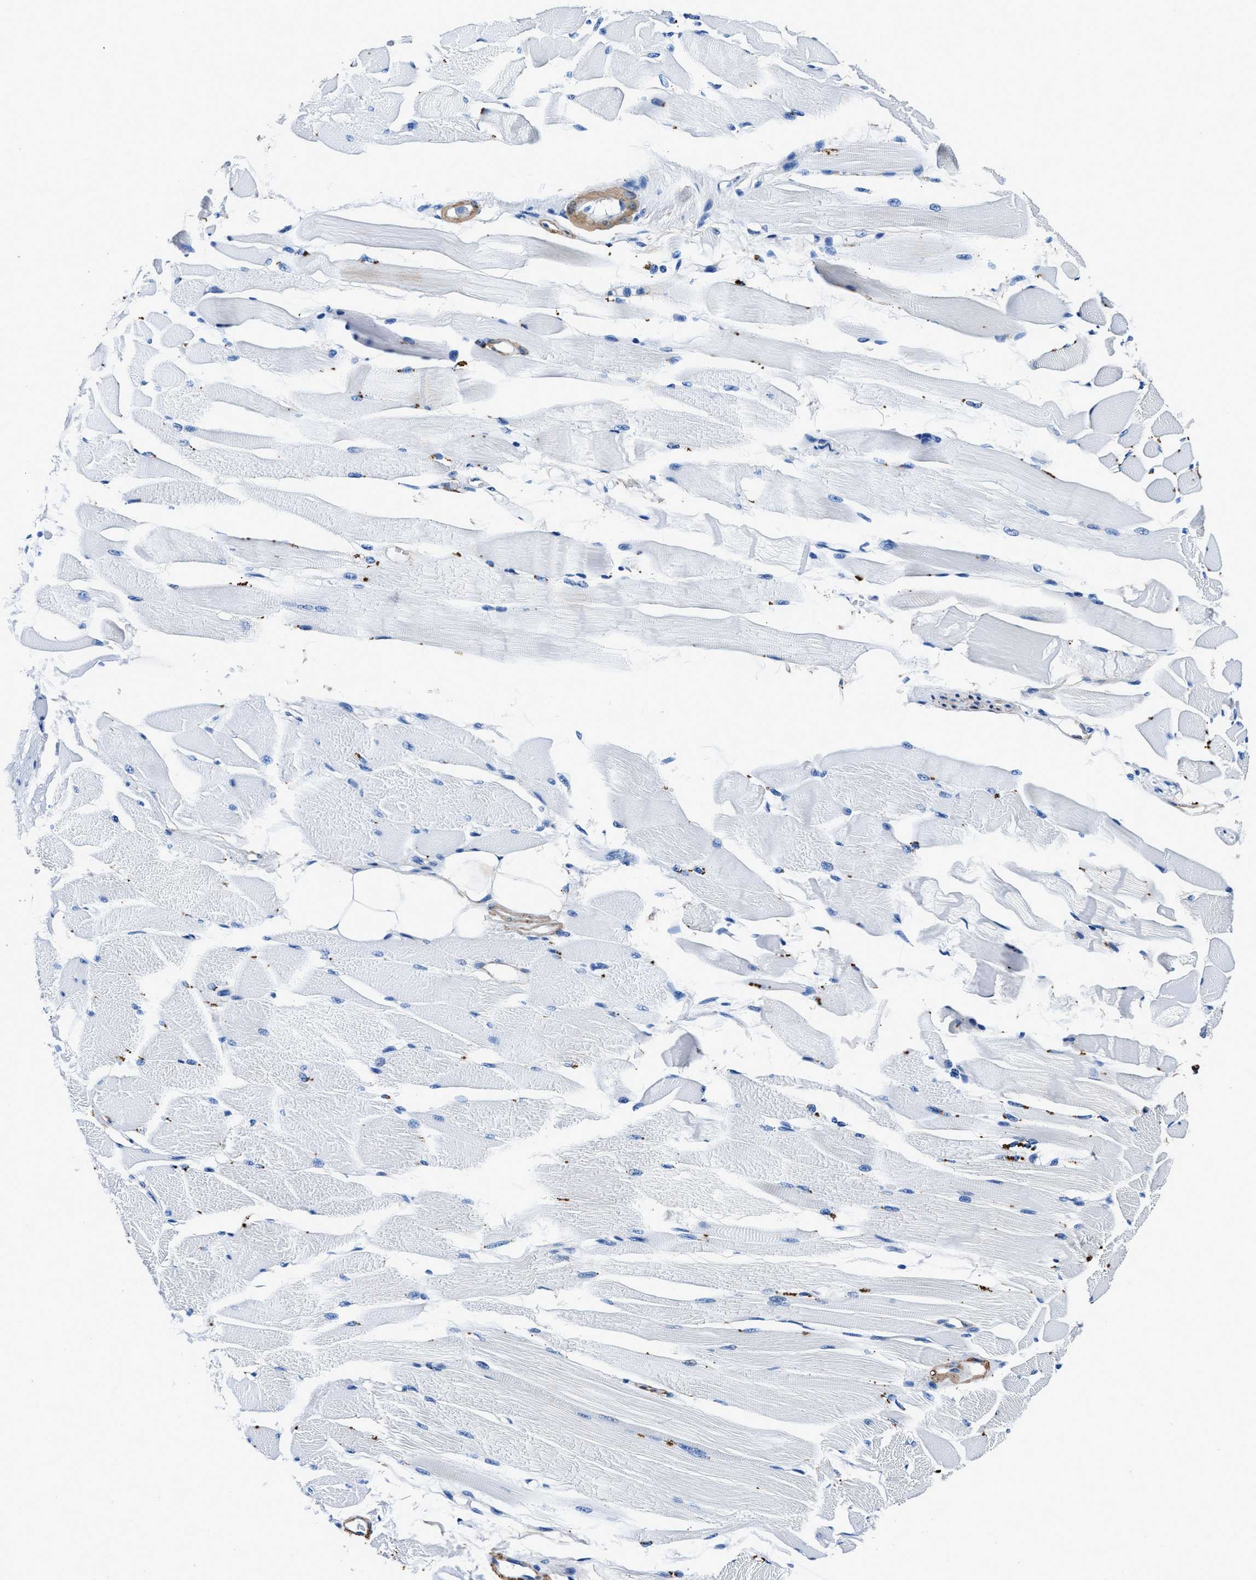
{"staining": {"intensity": "negative", "quantity": "none", "location": "none"}, "tissue": "skeletal muscle", "cell_type": "Myocytes", "image_type": "normal", "snomed": [{"axis": "morphology", "description": "Normal tissue, NOS"}, {"axis": "topography", "description": "Skeletal muscle"}, {"axis": "topography", "description": "Peripheral nerve tissue"}], "caption": "This is an IHC histopathology image of normal human skeletal muscle. There is no staining in myocytes.", "gene": "TEX261", "patient": {"sex": "female", "age": 84}}